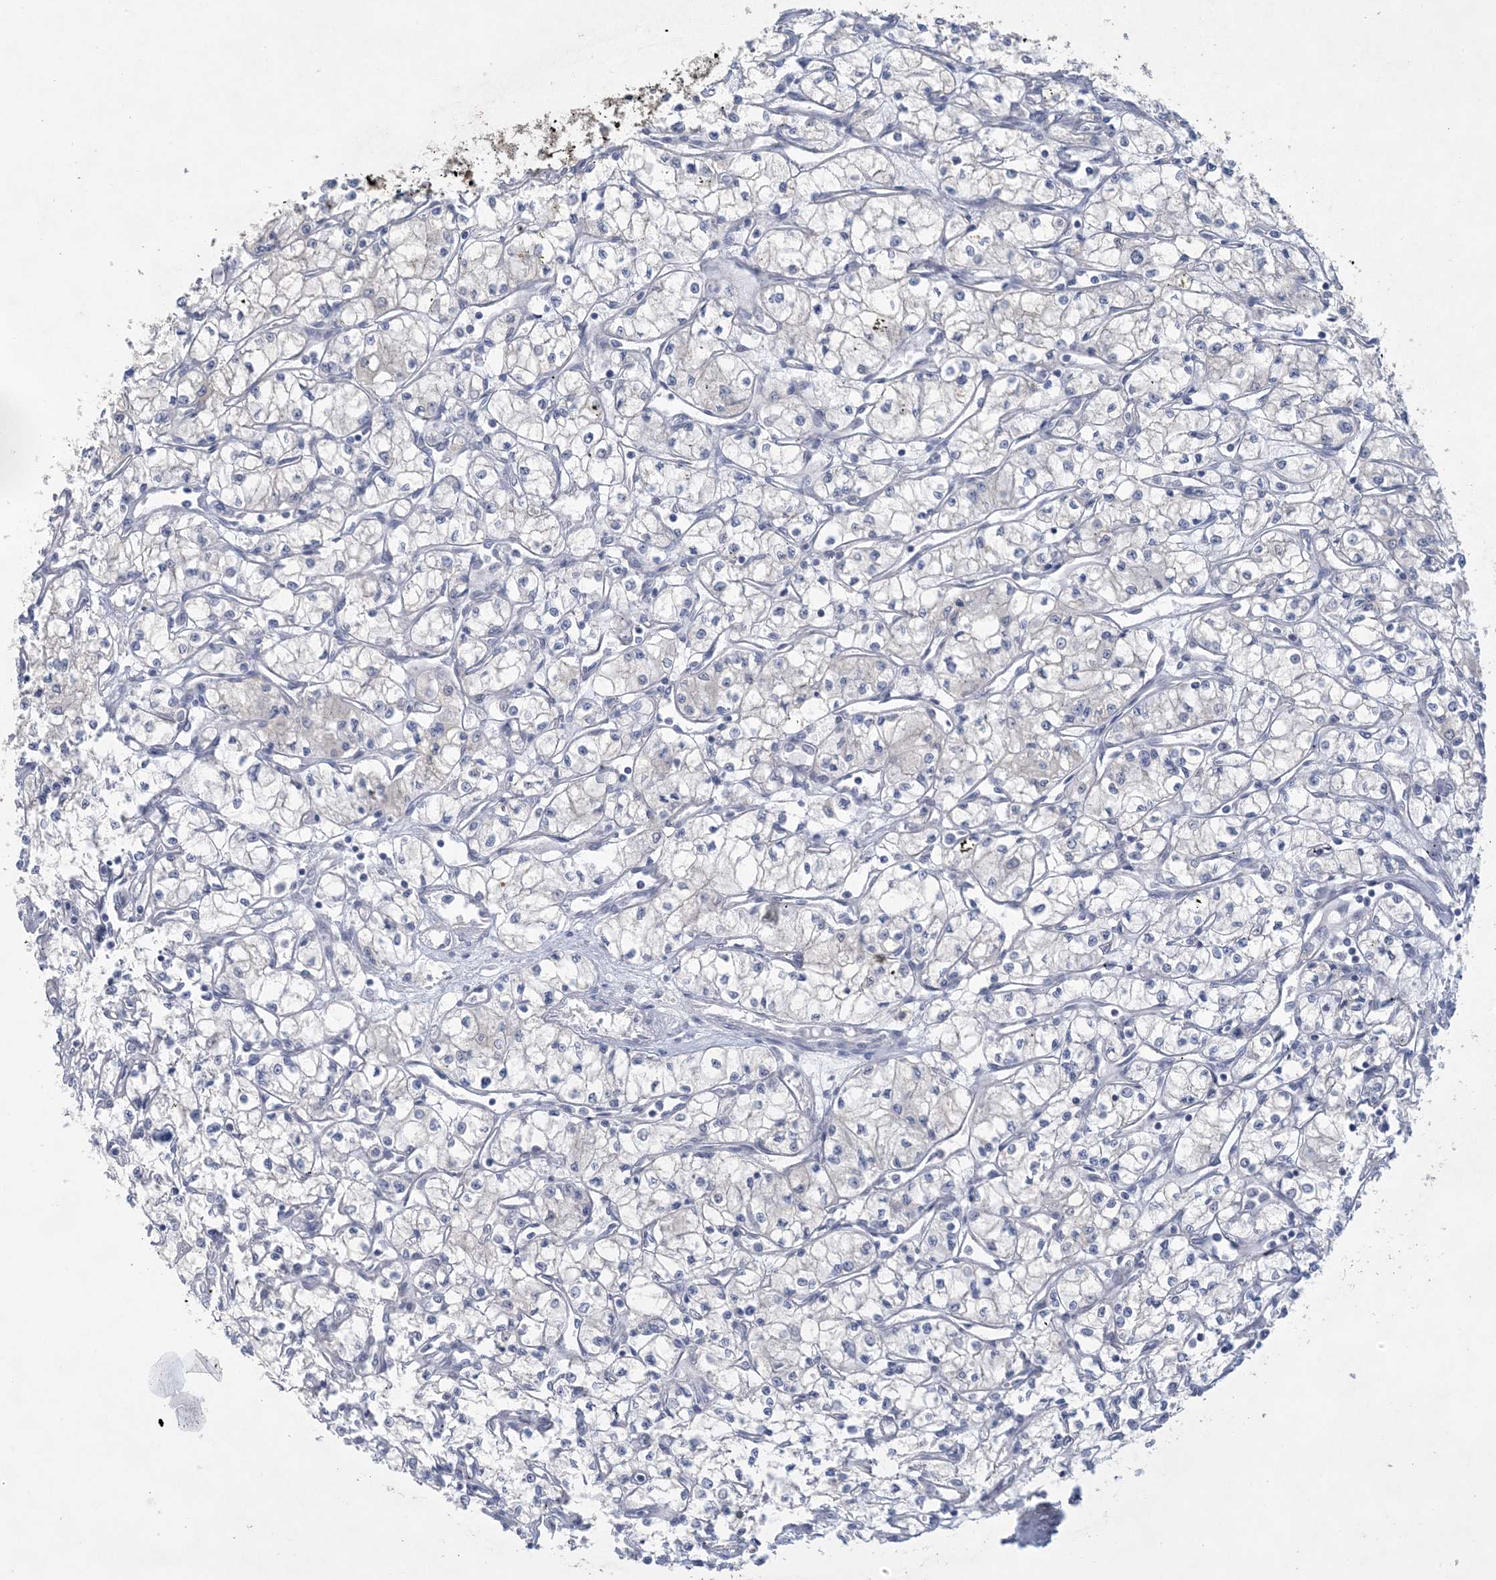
{"staining": {"intensity": "negative", "quantity": "none", "location": "none"}, "tissue": "renal cancer", "cell_type": "Tumor cells", "image_type": "cancer", "snomed": [{"axis": "morphology", "description": "Adenocarcinoma, NOS"}, {"axis": "topography", "description": "Kidney"}], "caption": "DAB (3,3'-diaminobenzidine) immunohistochemical staining of human renal cancer displays no significant expression in tumor cells.", "gene": "HMGCS1", "patient": {"sex": "male", "age": 59}}